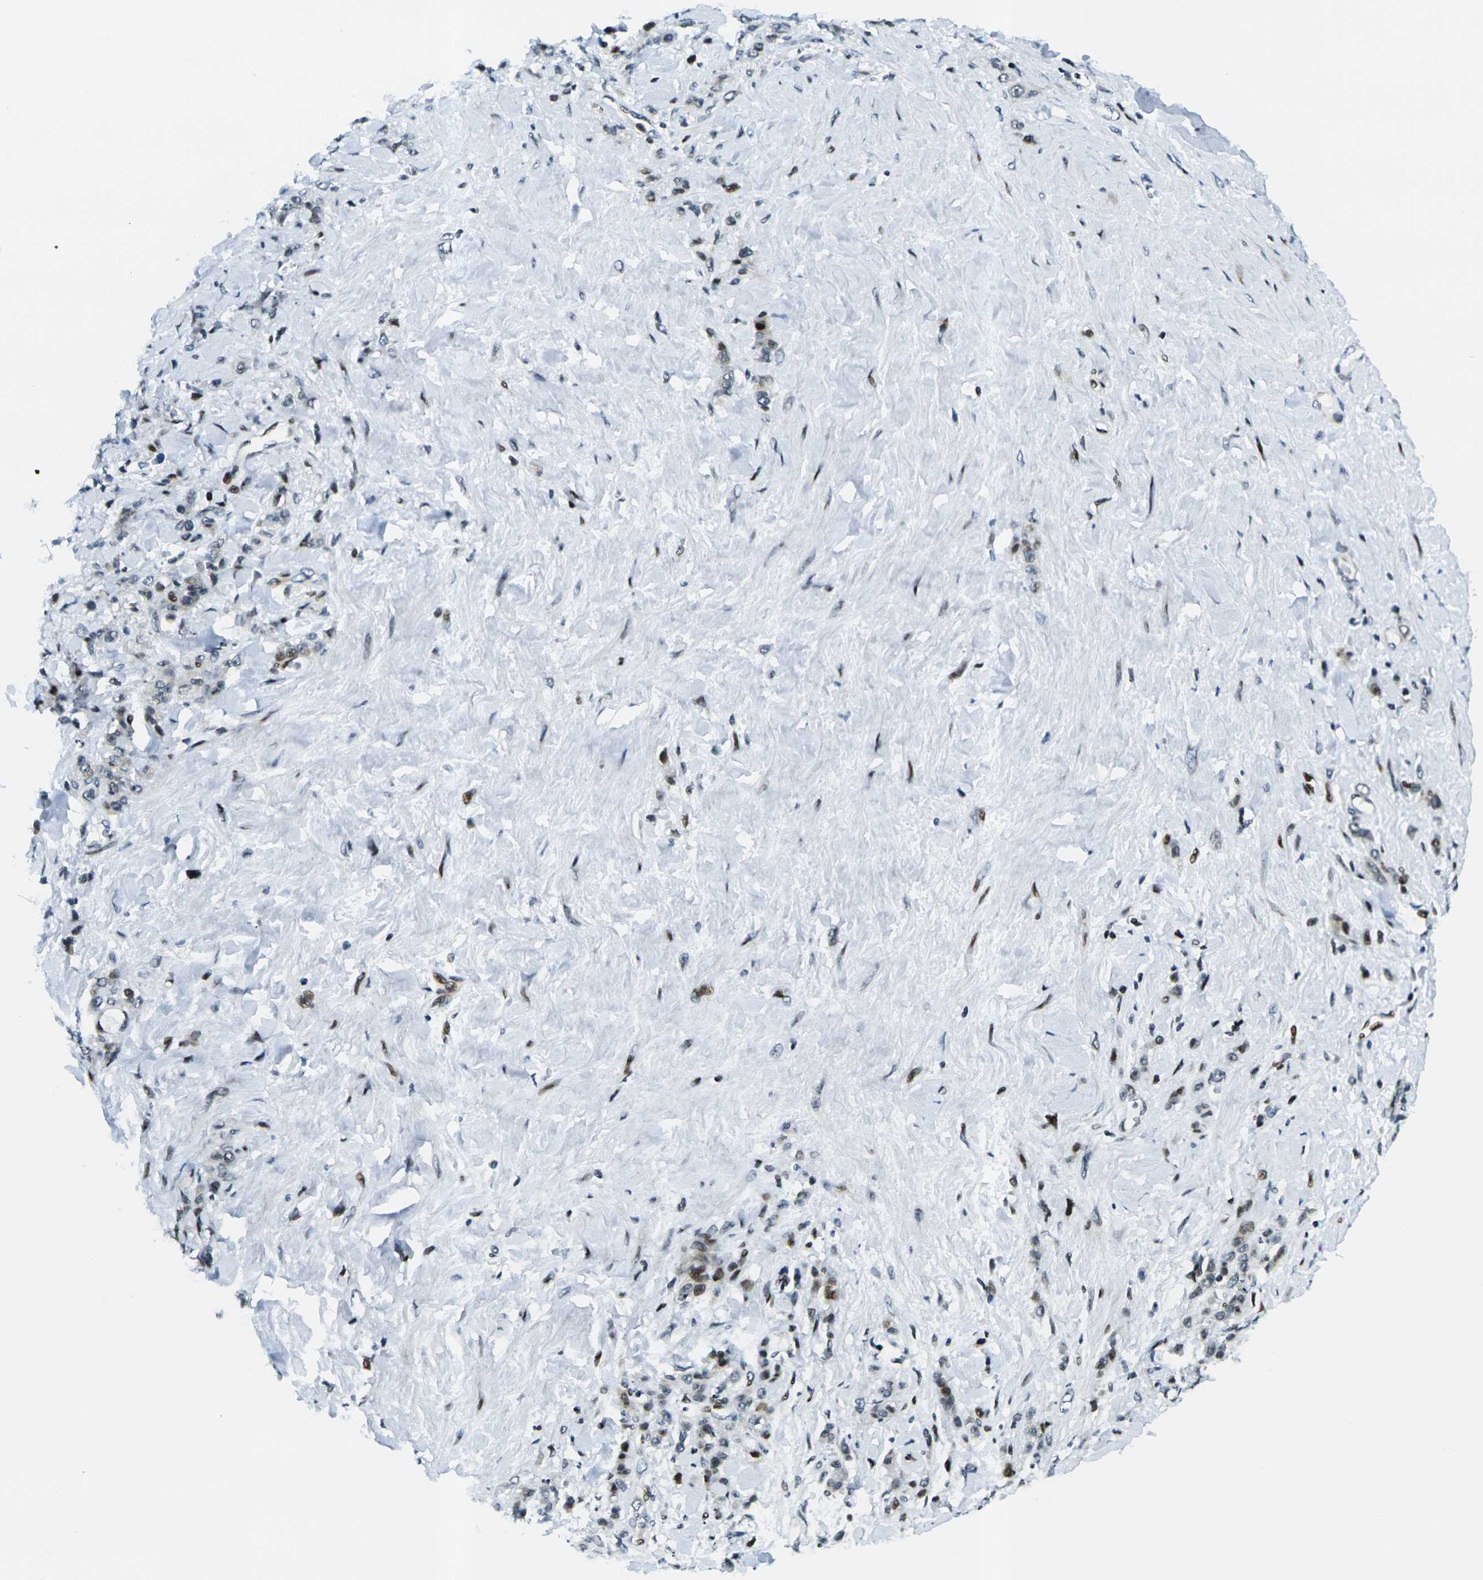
{"staining": {"intensity": "weak", "quantity": "25%-75%", "location": "nuclear"}, "tissue": "stomach cancer", "cell_type": "Tumor cells", "image_type": "cancer", "snomed": [{"axis": "morphology", "description": "Adenocarcinoma, NOS"}, {"axis": "topography", "description": "Stomach"}], "caption": "Brown immunohistochemical staining in human stomach adenocarcinoma displays weak nuclear staining in about 25%-75% of tumor cells.", "gene": "H3-3A", "patient": {"sex": "male", "age": 82}}